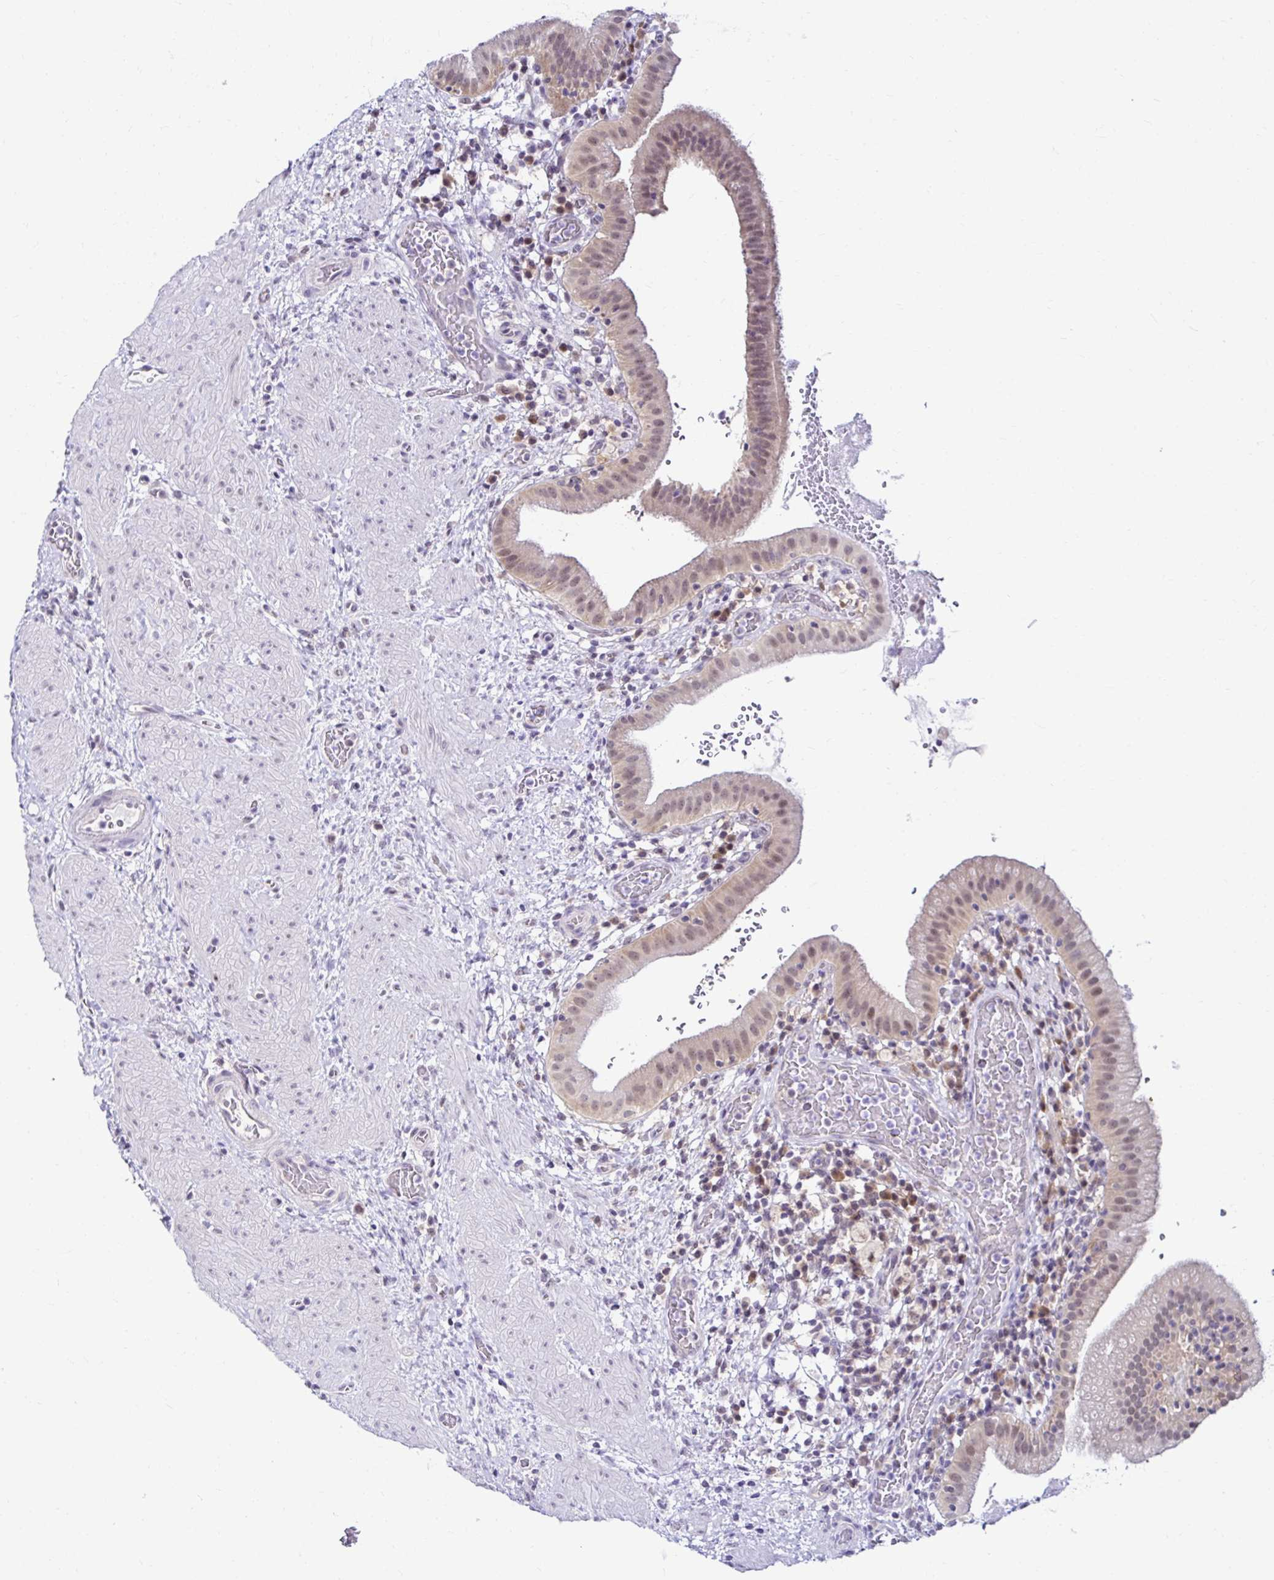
{"staining": {"intensity": "moderate", "quantity": "25%-75%", "location": "nuclear"}, "tissue": "gallbladder", "cell_type": "Glandular cells", "image_type": "normal", "snomed": [{"axis": "morphology", "description": "Normal tissue, NOS"}, {"axis": "topography", "description": "Gallbladder"}], "caption": "The immunohistochemical stain shows moderate nuclear positivity in glandular cells of unremarkable gallbladder. Using DAB (3,3'-diaminobenzidine) (brown) and hematoxylin (blue) stains, captured at high magnification using brightfield microscopy.", "gene": "PSMD3", "patient": {"sex": "male", "age": 26}}